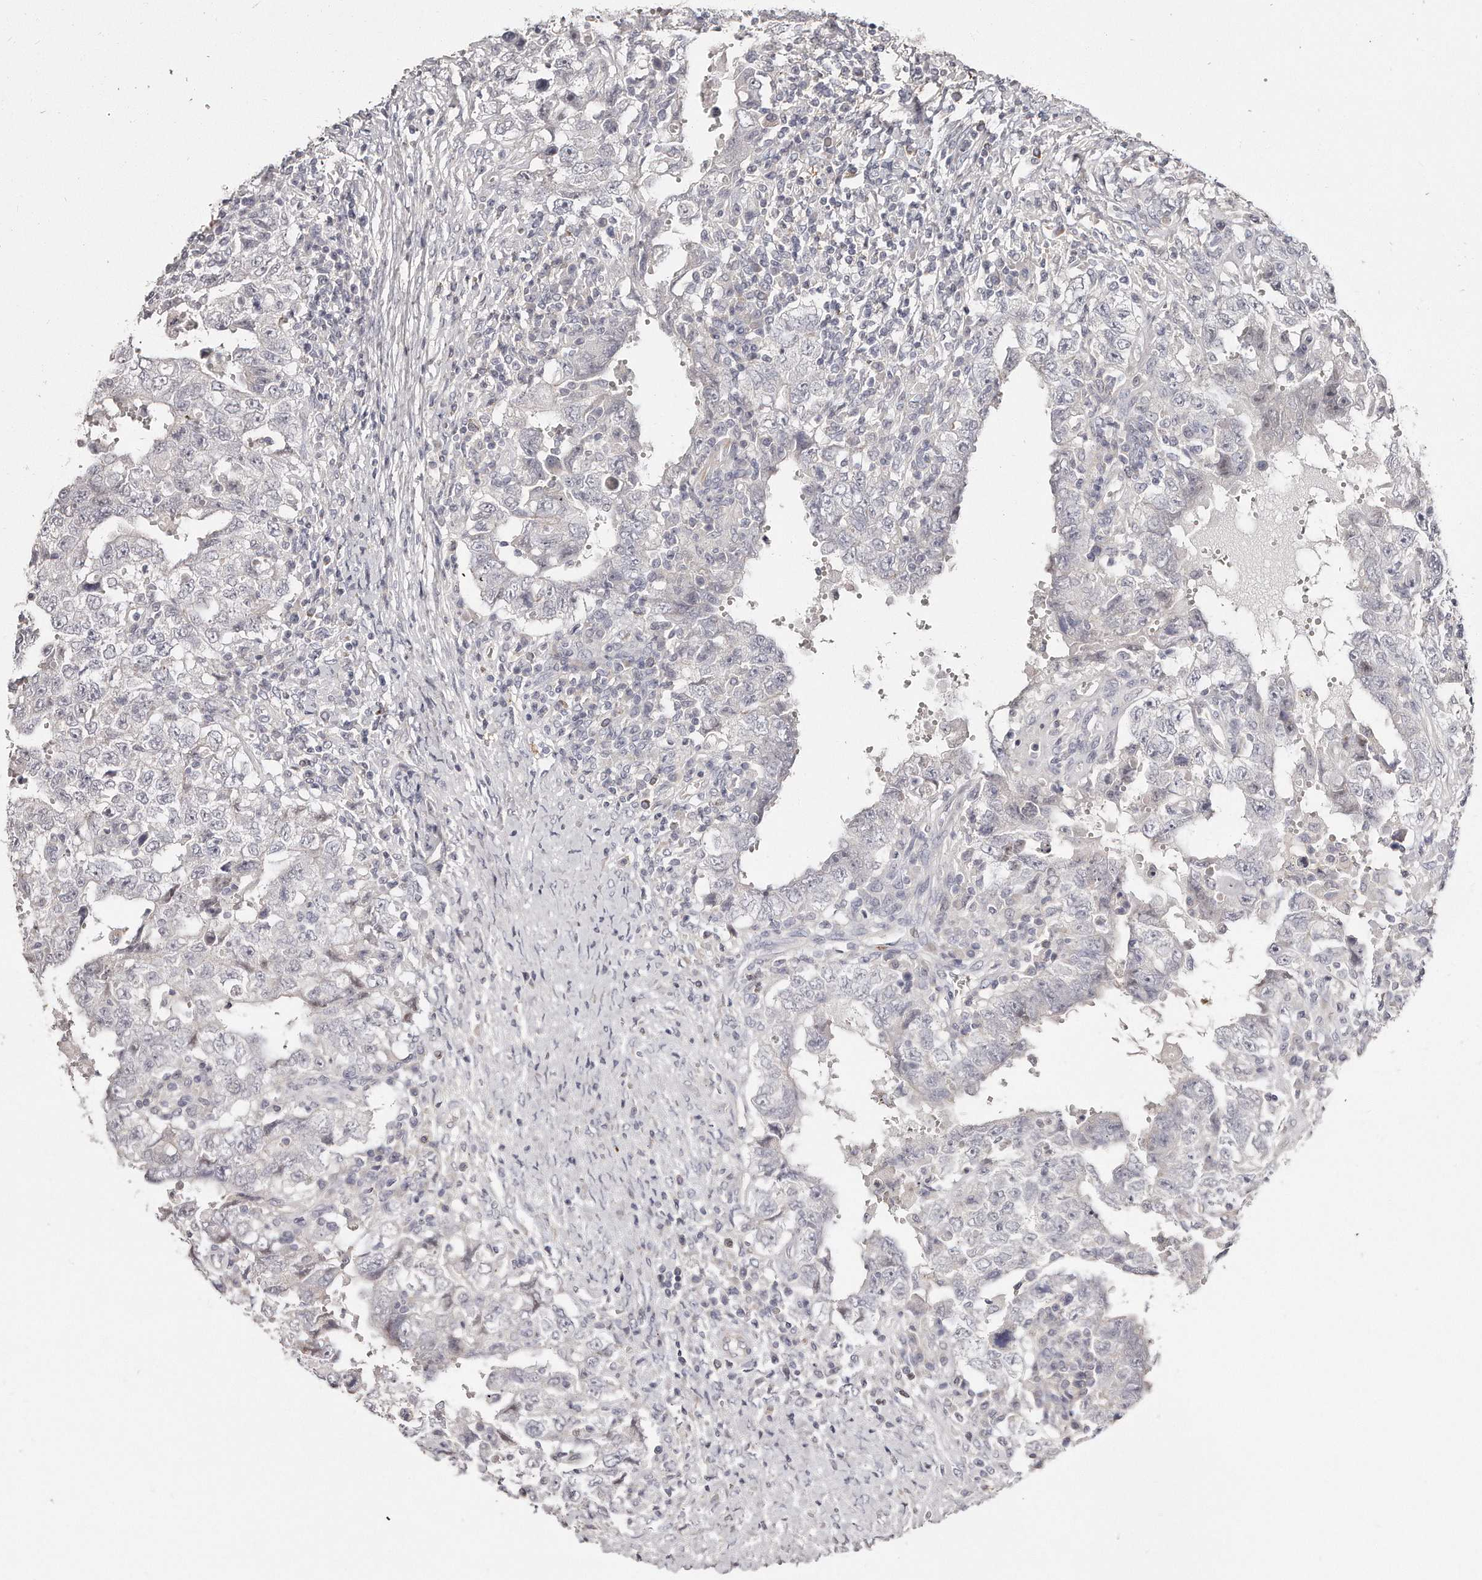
{"staining": {"intensity": "negative", "quantity": "none", "location": "none"}, "tissue": "testis cancer", "cell_type": "Tumor cells", "image_type": "cancer", "snomed": [{"axis": "morphology", "description": "Carcinoma, Embryonal, NOS"}, {"axis": "topography", "description": "Testis"}], "caption": "There is no significant staining in tumor cells of testis embryonal carcinoma.", "gene": "TTLL4", "patient": {"sex": "male", "age": 26}}